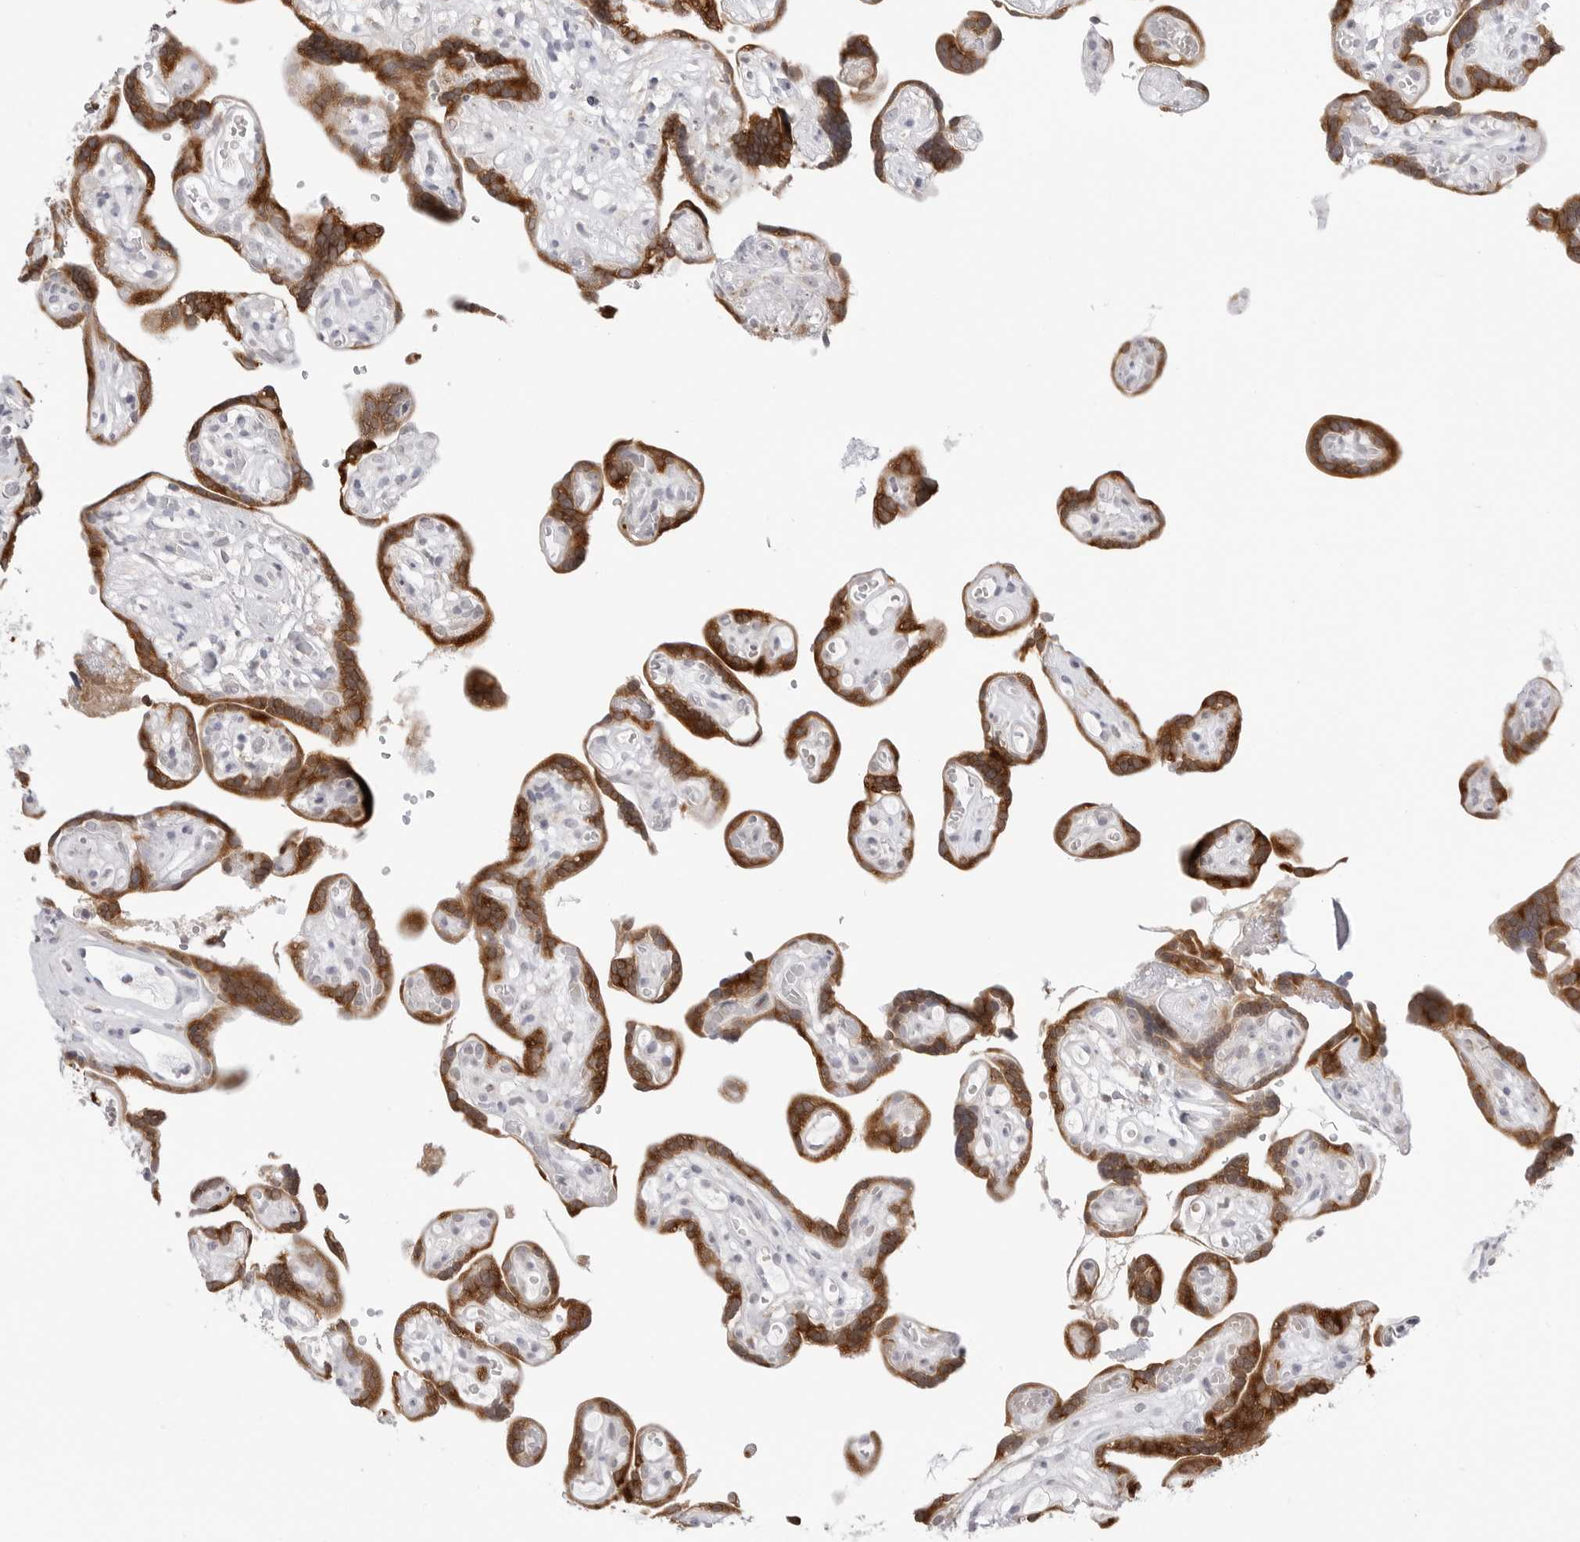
{"staining": {"intensity": "moderate", "quantity": "25%-75%", "location": "cytoplasmic/membranous"}, "tissue": "placenta", "cell_type": "Decidual cells", "image_type": "normal", "snomed": [{"axis": "morphology", "description": "Normal tissue, NOS"}, {"axis": "topography", "description": "Placenta"}], "caption": "Protein expression analysis of benign human placenta reveals moderate cytoplasmic/membranous expression in approximately 25%-75% of decidual cells.", "gene": "RPN1", "patient": {"sex": "female", "age": 30}}